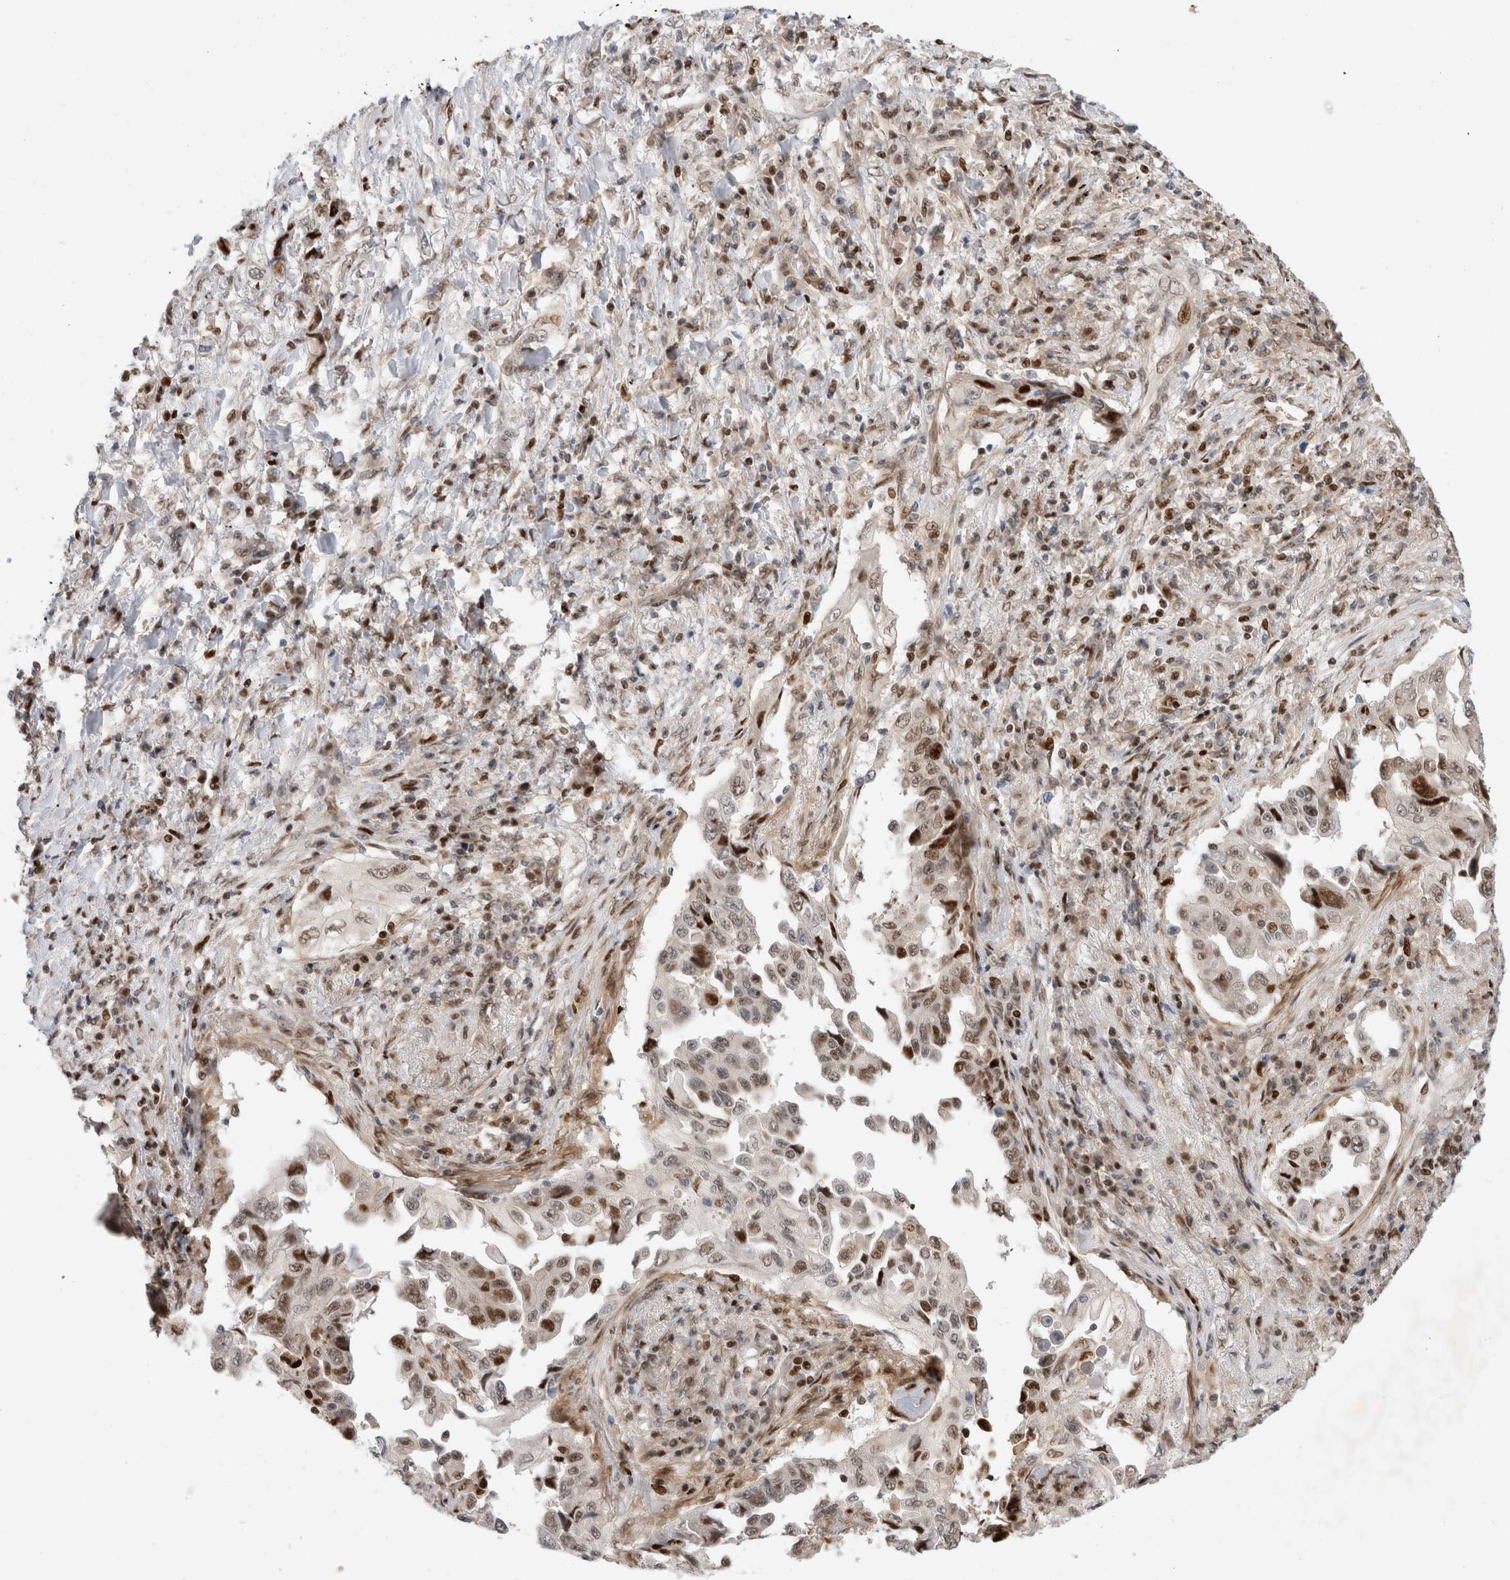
{"staining": {"intensity": "moderate", "quantity": ">75%", "location": "nuclear"}, "tissue": "lung cancer", "cell_type": "Tumor cells", "image_type": "cancer", "snomed": [{"axis": "morphology", "description": "Adenocarcinoma, NOS"}, {"axis": "topography", "description": "Lung"}], "caption": "Moderate nuclear expression is present in approximately >75% of tumor cells in adenocarcinoma (lung). (brown staining indicates protein expression, while blue staining denotes nuclei).", "gene": "TCF4", "patient": {"sex": "female", "age": 51}}